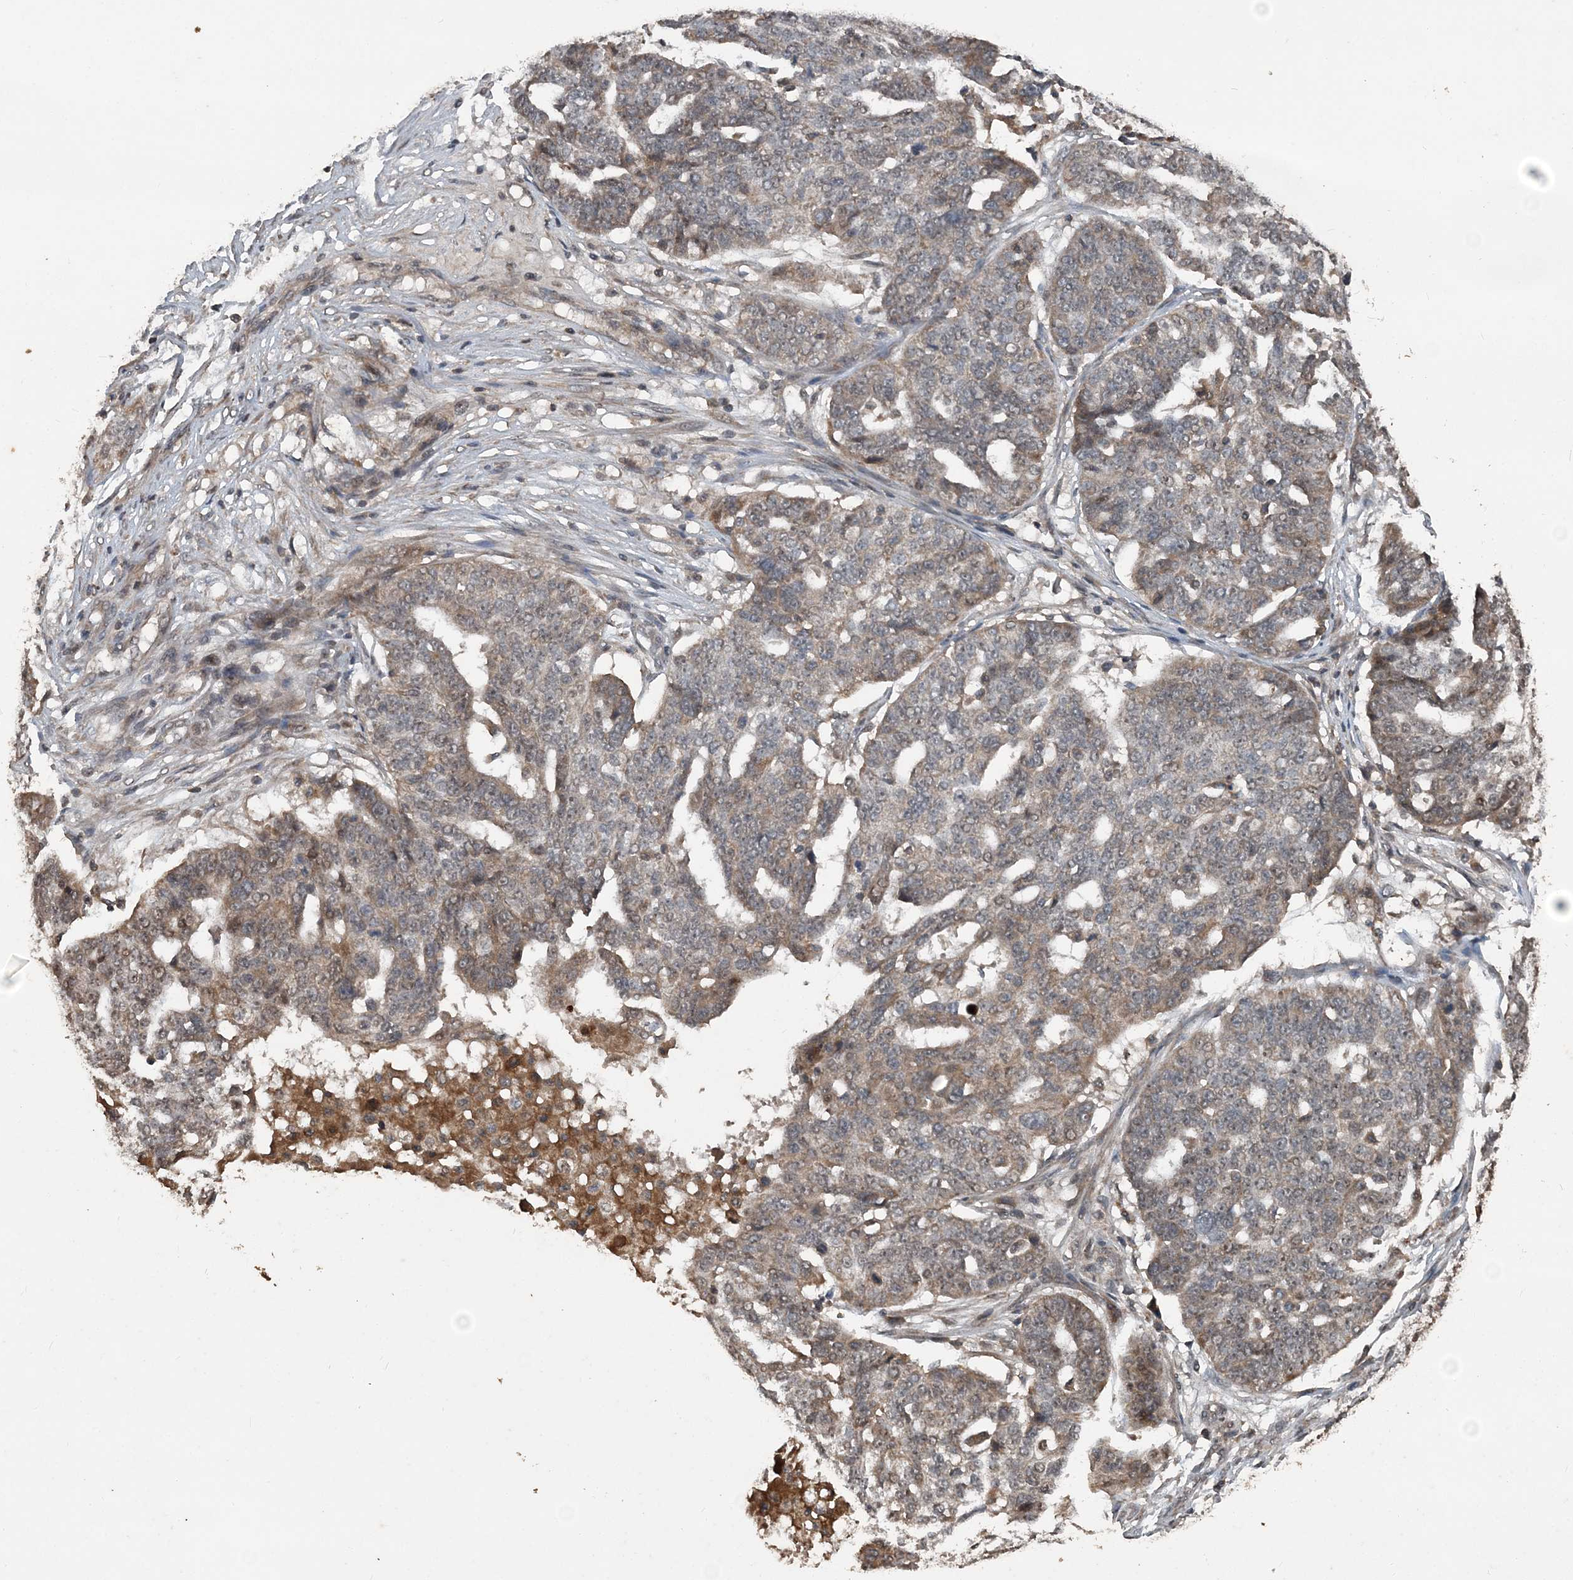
{"staining": {"intensity": "weak", "quantity": "25%-75%", "location": "cytoplasmic/membranous"}, "tissue": "ovarian cancer", "cell_type": "Tumor cells", "image_type": "cancer", "snomed": [{"axis": "morphology", "description": "Cystadenocarcinoma, serous, NOS"}, {"axis": "topography", "description": "Ovary"}], "caption": "Brown immunohistochemical staining in serous cystadenocarcinoma (ovarian) displays weak cytoplasmic/membranous positivity in about 25%-75% of tumor cells. Nuclei are stained in blue.", "gene": "CFL1", "patient": {"sex": "female", "age": 59}}